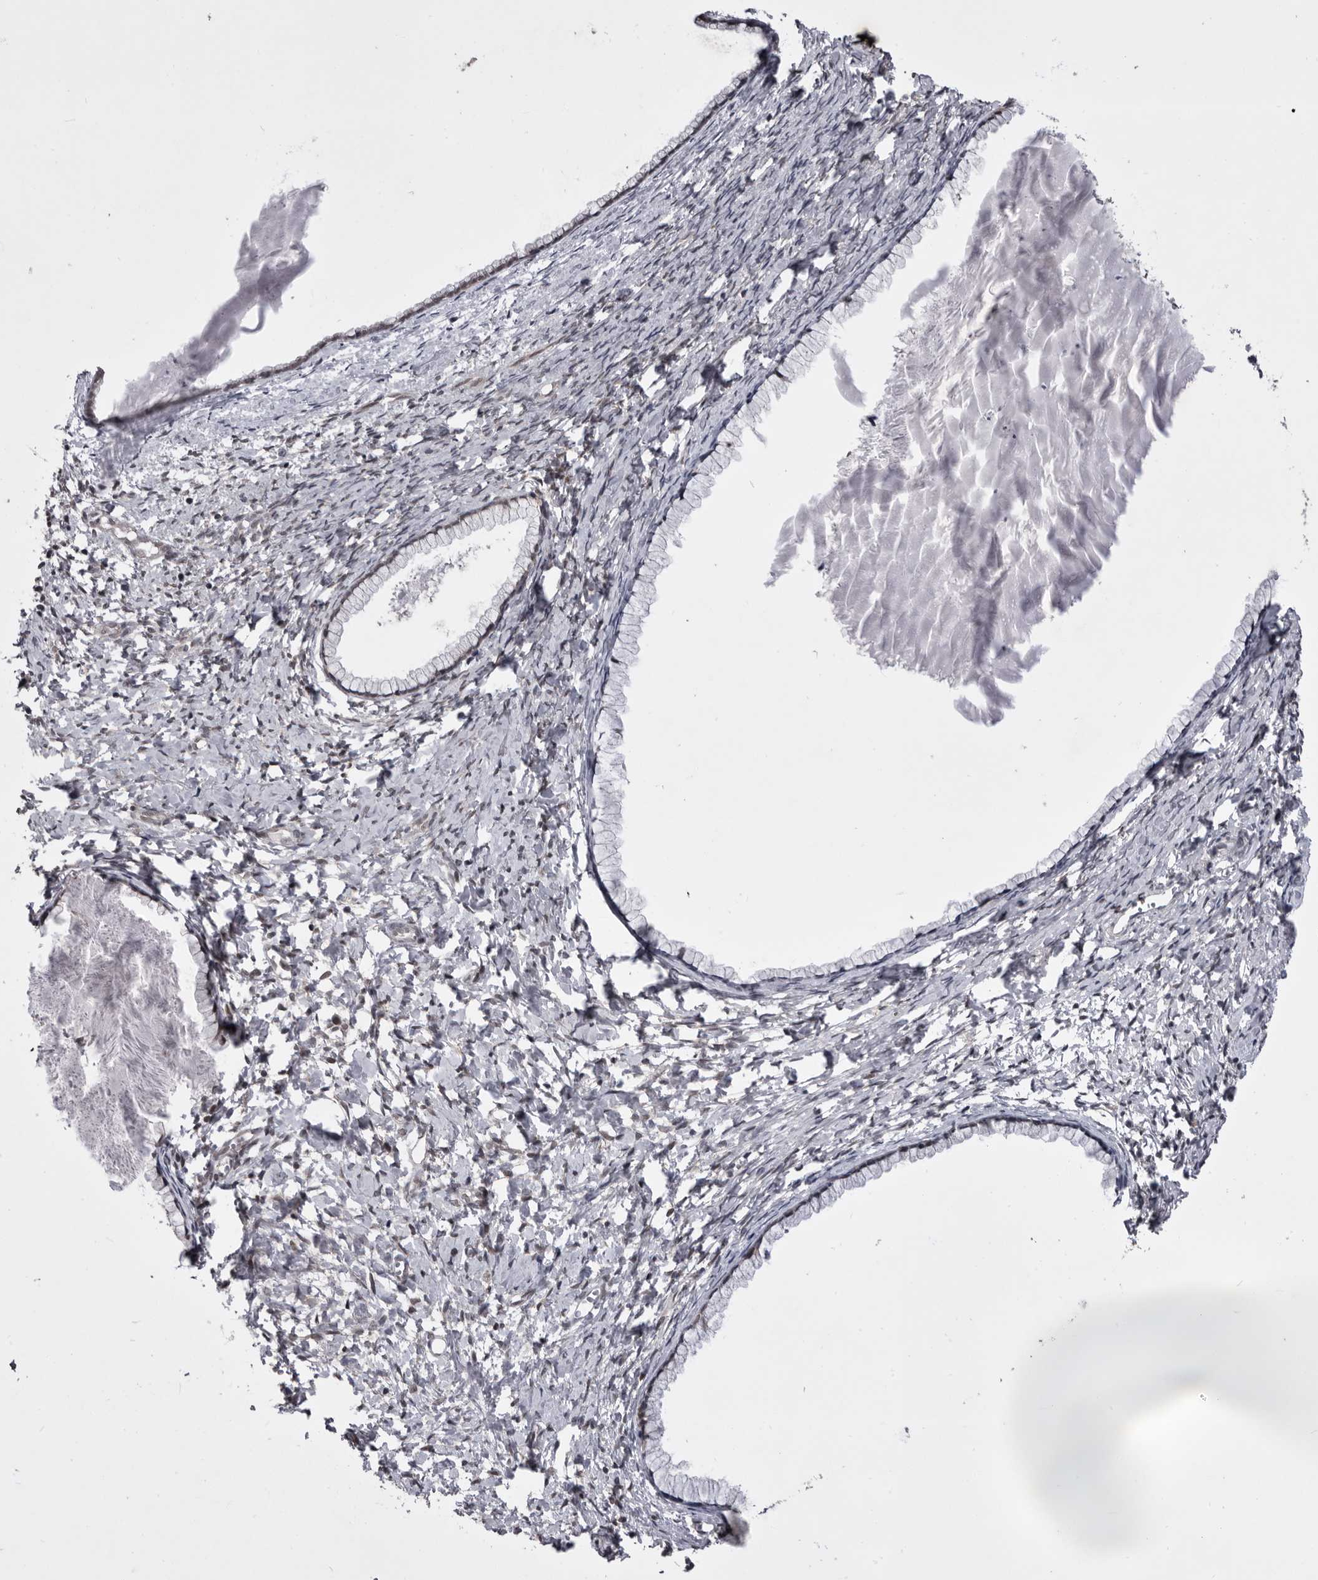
{"staining": {"intensity": "weak", "quantity": "25%-75%", "location": "cytoplasmic/membranous,nuclear"}, "tissue": "cervix", "cell_type": "Glandular cells", "image_type": "normal", "snomed": [{"axis": "morphology", "description": "Normal tissue, NOS"}, {"axis": "topography", "description": "Cervix"}], "caption": "Protein staining of normal cervix shows weak cytoplasmic/membranous,nuclear positivity in approximately 25%-75% of glandular cells.", "gene": "PRPF3", "patient": {"sex": "female", "age": 75}}